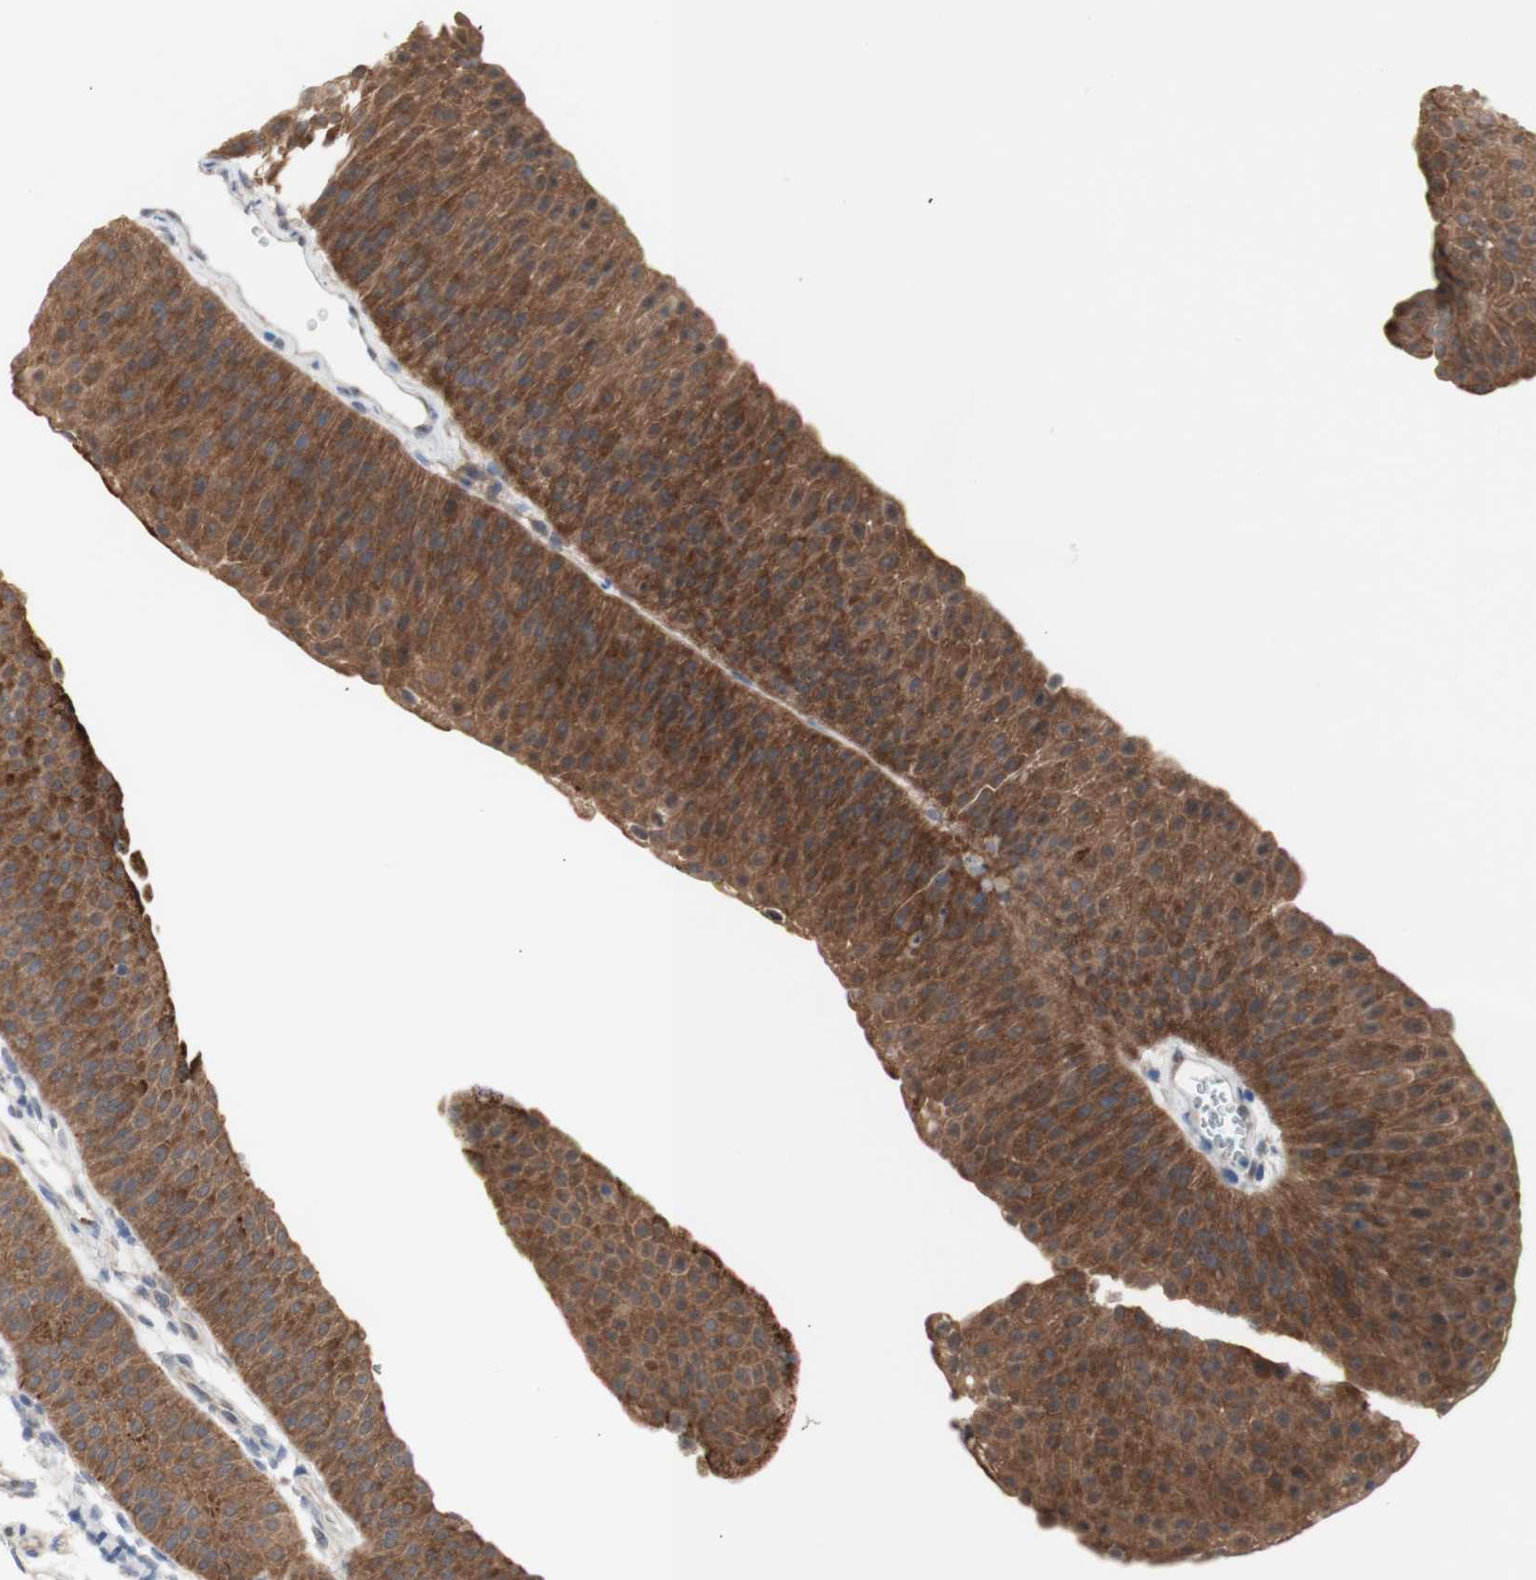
{"staining": {"intensity": "strong", "quantity": ">75%", "location": "cytoplasmic/membranous"}, "tissue": "urothelial cancer", "cell_type": "Tumor cells", "image_type": "cancer", "snomed": [{"axis": "morphology", "description": "Urothelial carcinoma, Low grade"}, {"axis": "topography", "description": "Urinary bladder"}], "caption": "A brown stain highlights strong cytoplasmic/membranous expression of a protein in urothelial cancer tumor cells.", "gene": "PRMT5", "patient": {"sex": "female", "age": 60}}